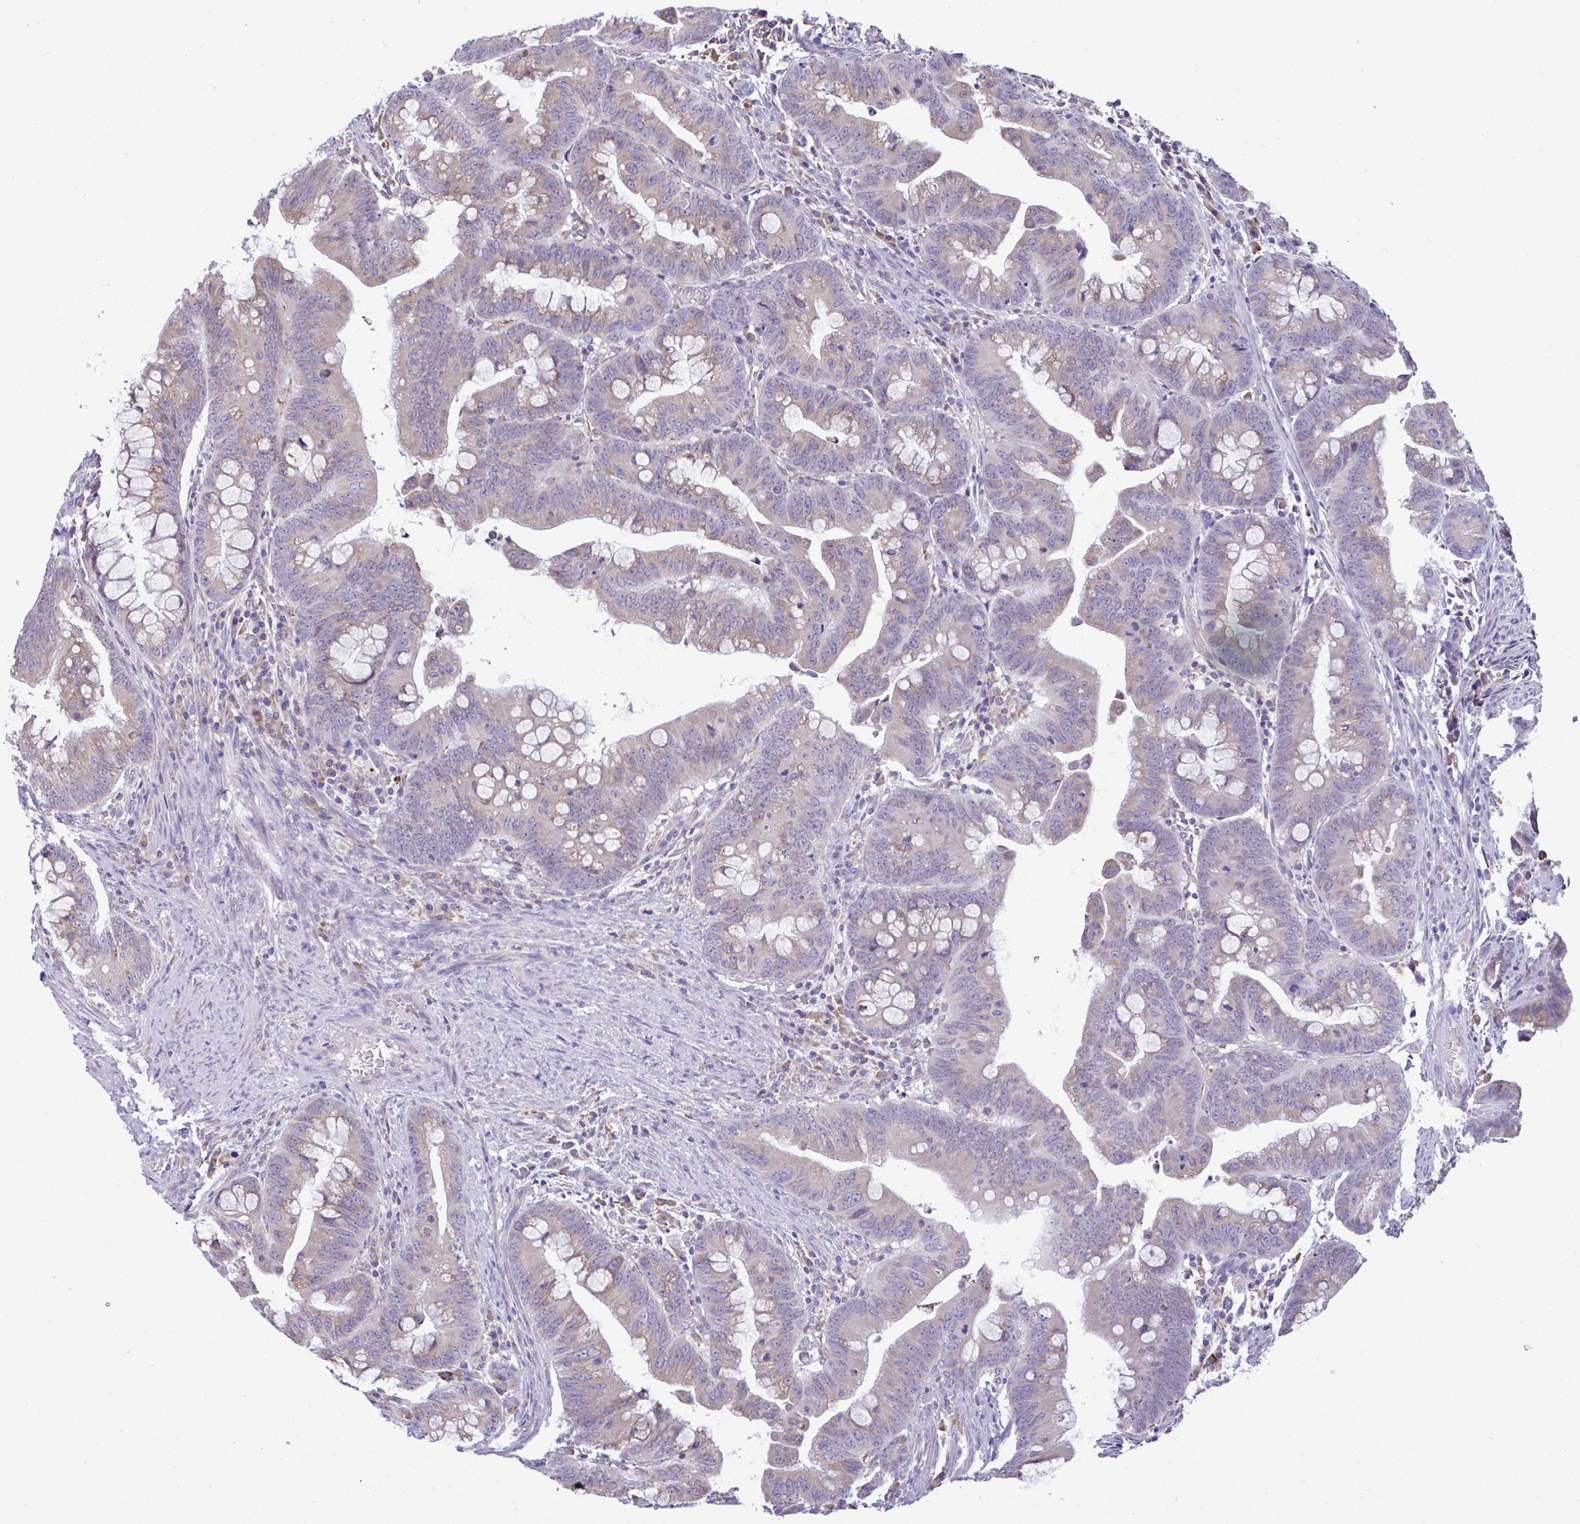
{"staining": {"intensity": "weak", "quantity": "25%-75%", "location": "cytoplasmic/membranous"}, "tissue": "colorectal cancer", "cell_type": "Tumor cells", "image_type": "cancer", "snomed": [{"axis": "morphology", "description": "Adenocarcinoma, NOS"}, {"axis": "topography", "description": "Colon"}], "caption": "Approximately 25%-75% of tumor cells in colorectal cancer demonstrate weak cytoplasmic/membranous protein staining as visualized by brown immunohistochemical staining.", "gene": "PIGK", "patient": {"sex": "male", "age": 62}}